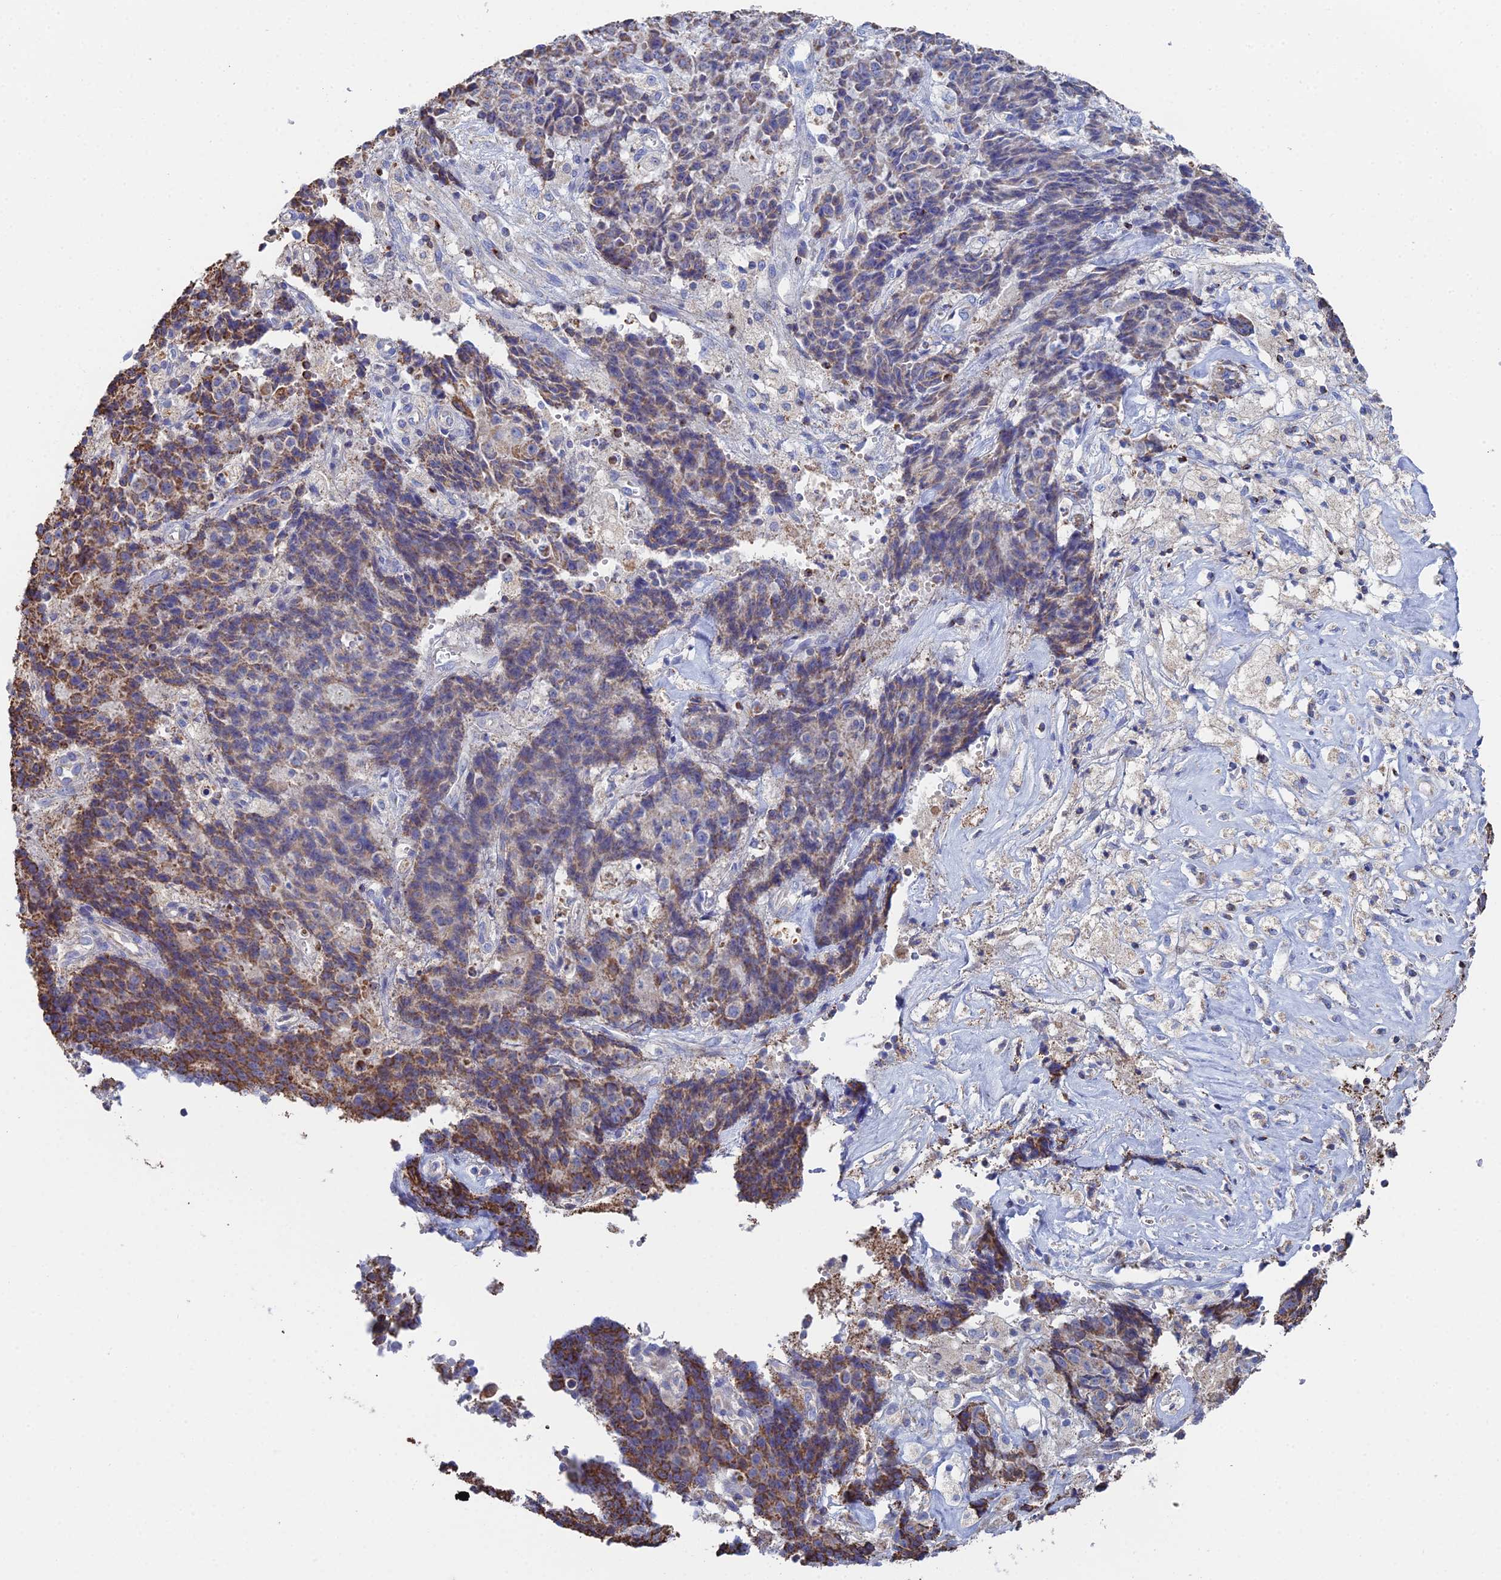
{"staining": {"intensity": "moderate", "quantity": "<25%", "location": "cytoplasmic/membranous"}, "tissue": "ovarian cancer", "cell_type": "Tumor cells", "image_type": "cancer", "snomed": [{"axis": "morphology", "description": "Carcinoma, endometroid"}, {"axis": "topography", "description": "Ovary"}], "caption": "DAB (3,3'-diaminobenzidine) immunohistochemical staining of human ovarian cancer (endometroid carcinoma) displays moderate cytoplasmic/membranous protein positivity in approximately <25% of tumor cells.", "gene": "SPOCK2", "patient": {"sex": "female", "age": 42}}